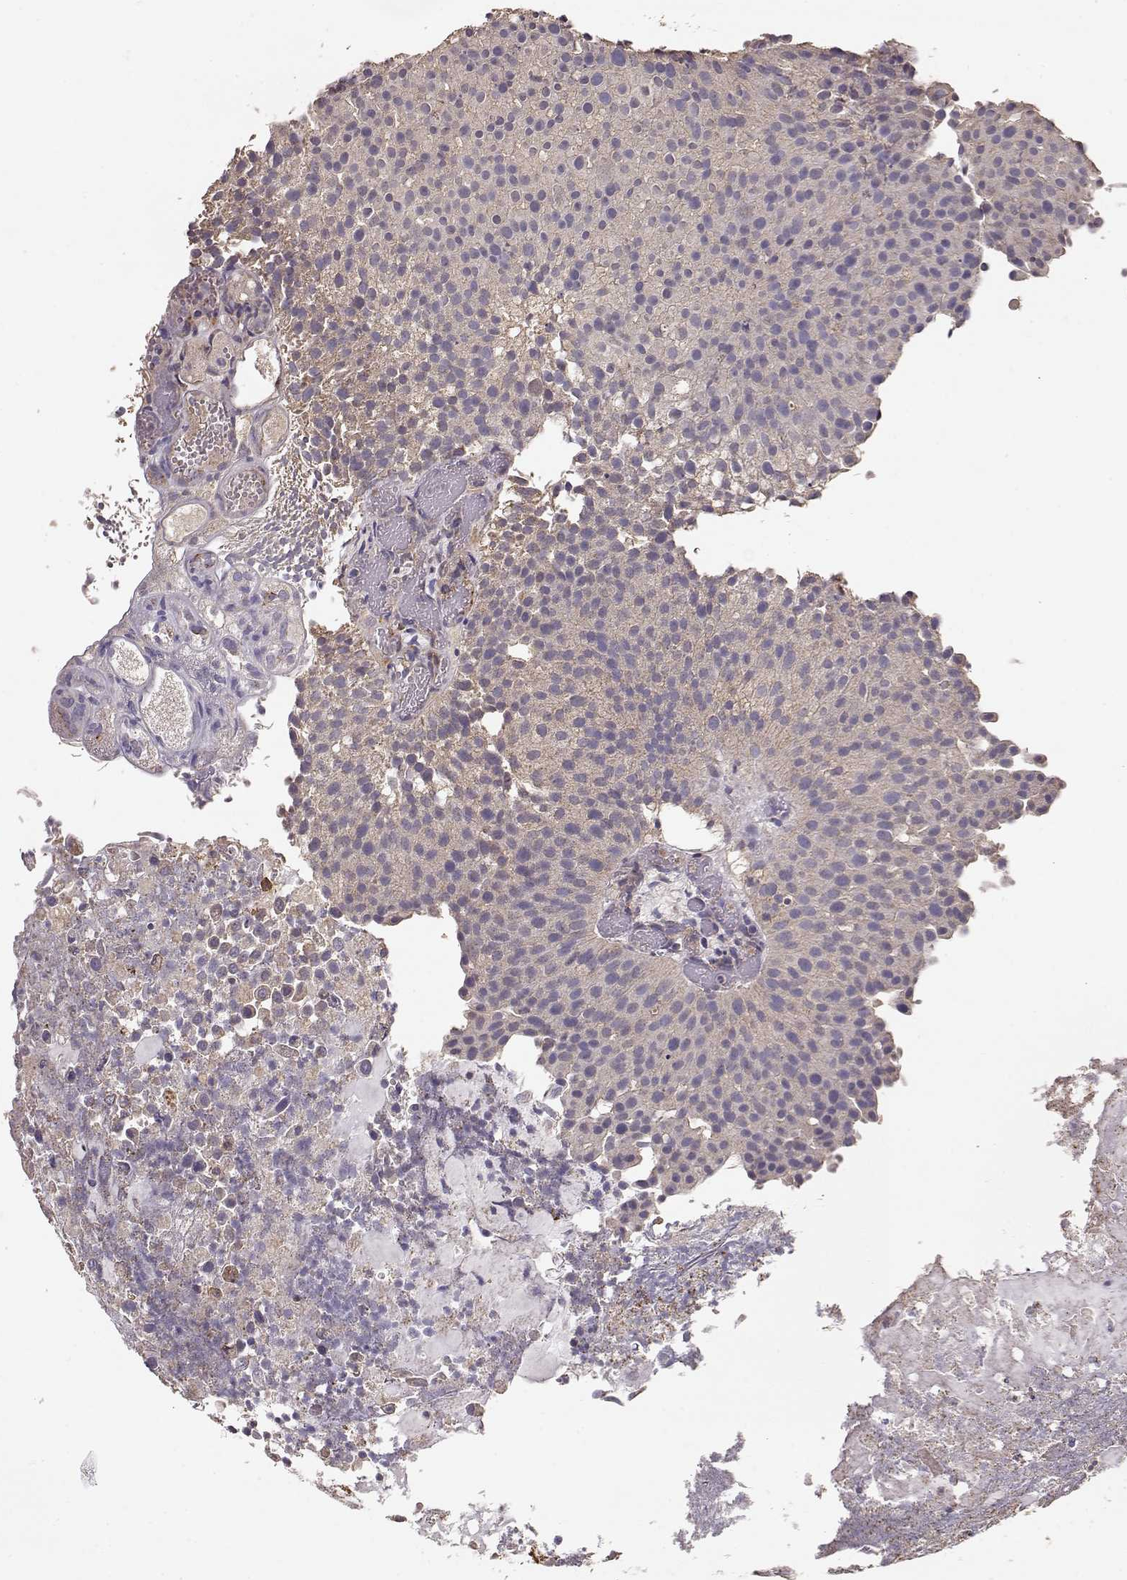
{"staining": {"intensity": "weak", "quantity": ">75%", "location": "cytoplasmic/membranous"}, "tissue": "urothelial cancer", "cell_type": "Tumor cells", "image_type": "cancer", "snomed": [{"axis": "morphology", "description": "Urothelial carcinoma, Low grade"}, {"axis": "topography", "description": "Urinary bladder"}], "caption": "Low-grade urothelial carcinoma was stained to show a protein in brown. There is low levels of weak cytoplasmic/membranous expression in about >75% of tumor cells.", "gene": "TARS3", "patient": {"sex": "female", "age": 87}}